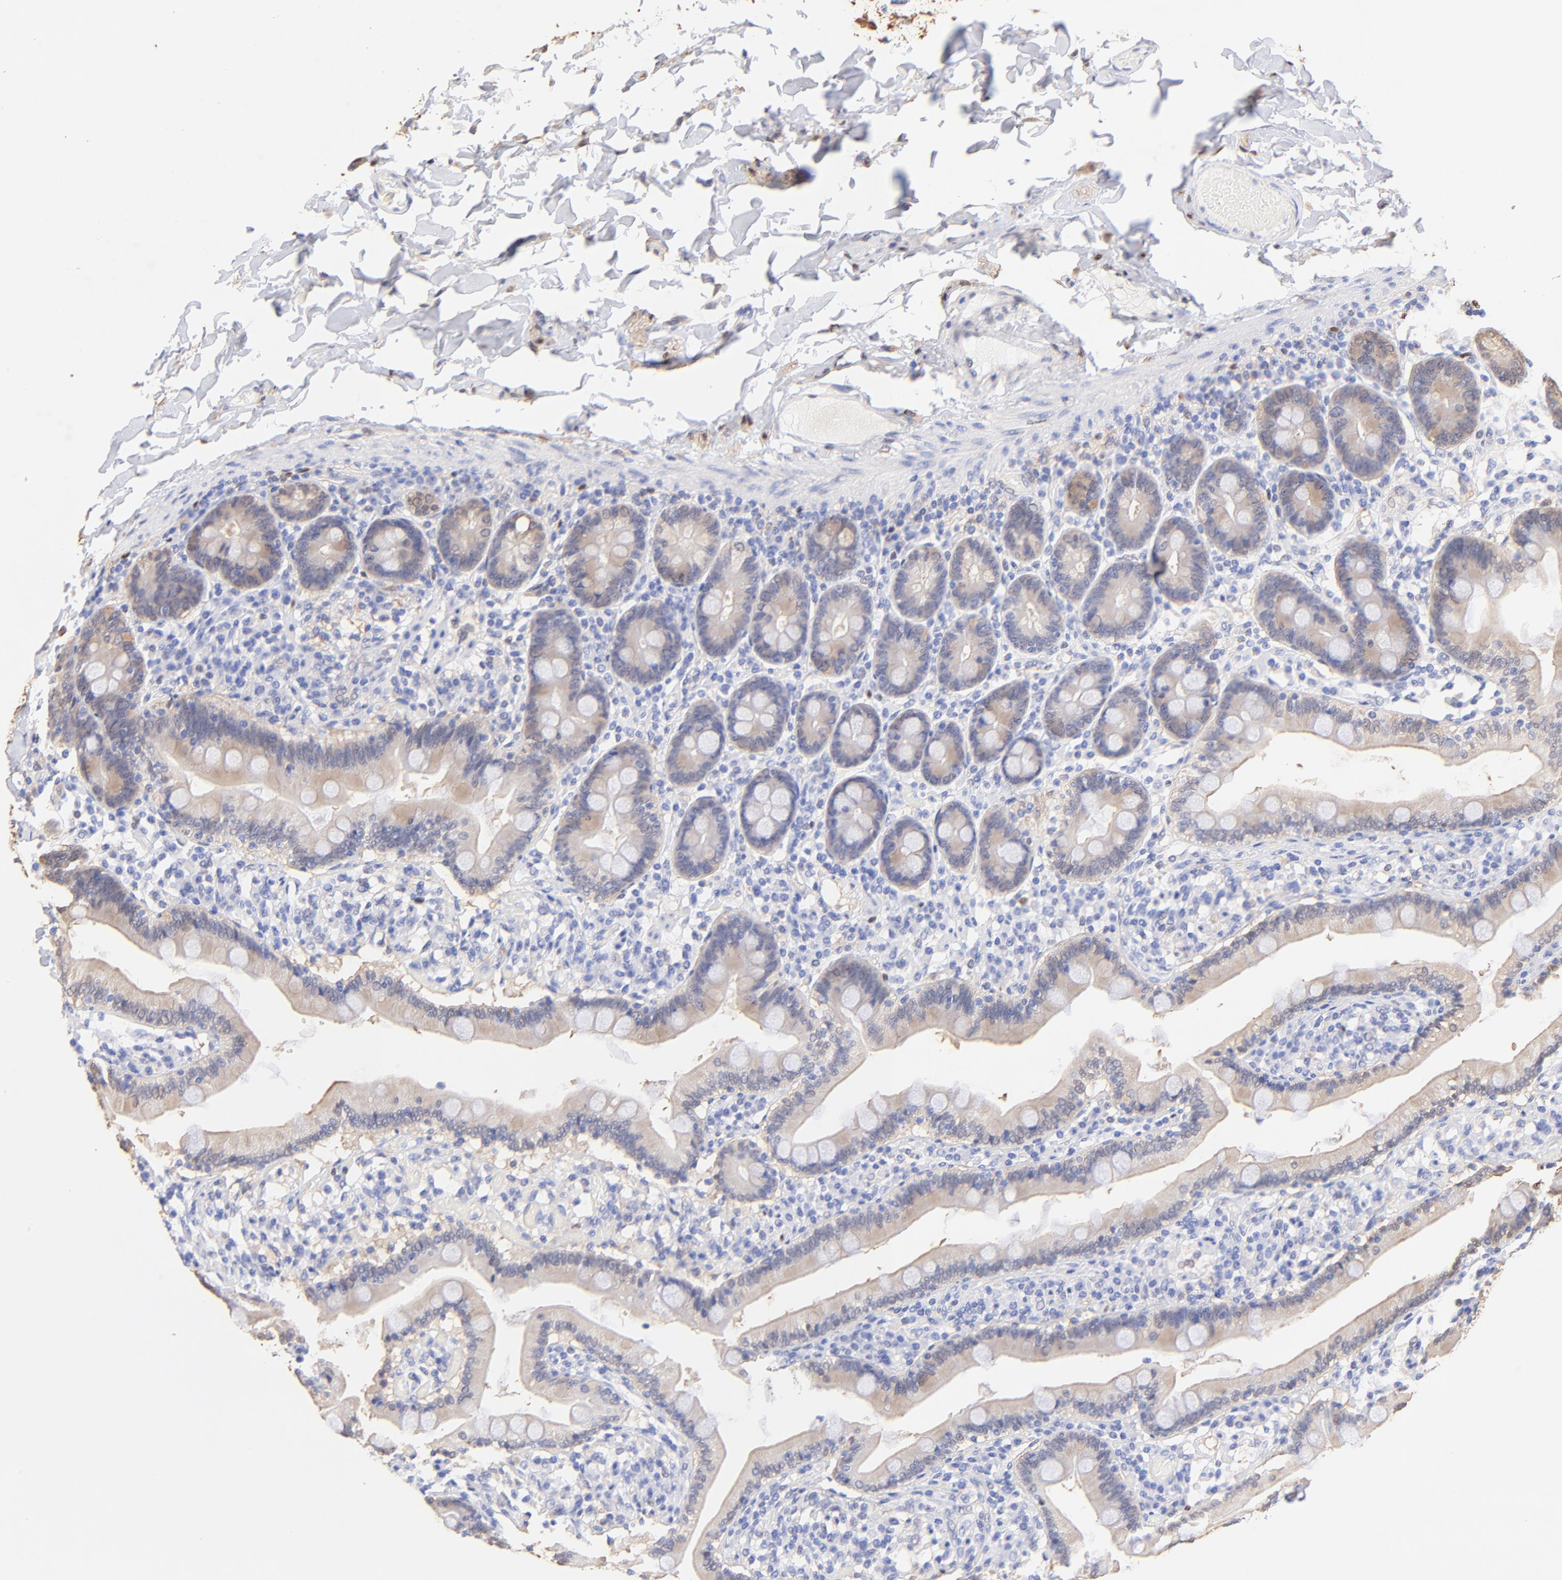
{"staining": {"intensity": "weak", "quantity": "25%-75%", "location": "nuclear"}, "tissue": "duodenum", "cell_type": "Glandular cells", "image_type": "normal", "snomed": [{"axis": "morphology", "description": "Normal tissue, NOS"}, {"axis": "topography", "description": "Duodenum"}], "caption": "Duodenum stained with a brown dye shows weak nuclear positive positivity in about 25%-75% of glandular cells.", "gene": "ALDH1A1", "patient": {"sex": "male", "age": 66}}